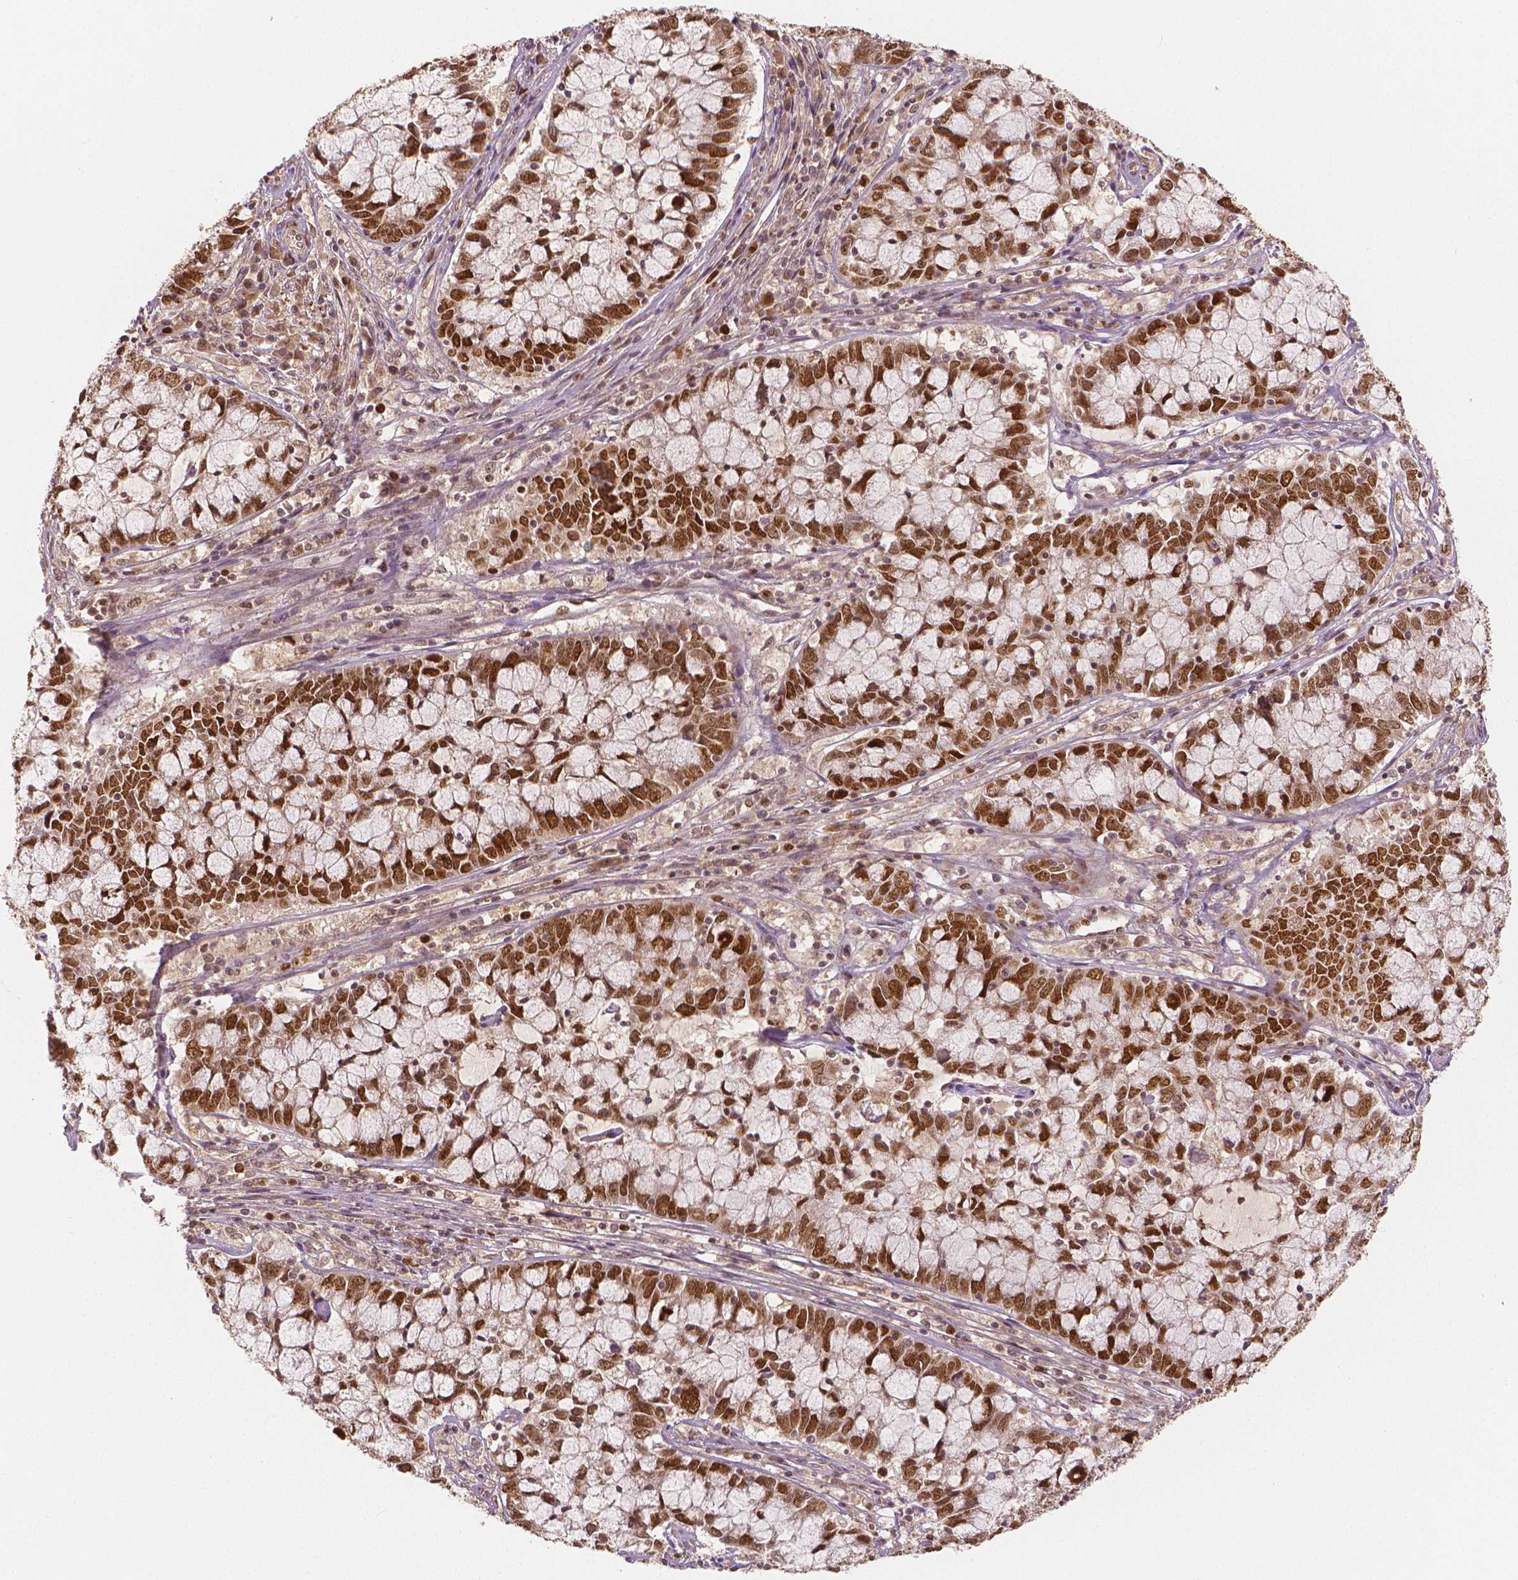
{"staining": {"intensity": "moderate", "quantity": ">75%", "location": "nuclear"}, "tissue": "cervical cancer", "cell_type": "Tumor cells", "image_type": "cancer", "snomed": [{"axis": "morphology", "description": "Adenocarcinoma, NOS"}, {"axis": "topography", "description": "Cervix"}], "caption": "Immunohistochemical staining of human cervical adenocarcinoma exhibits medium levels of moderate nuclear protein staining in approximately >75% of tumor cells. (DAB IHC, brown staining for protein, blue staining for nuclei).", "gene": "NSD2", "patient": {"sex": "female", "age": 40}}